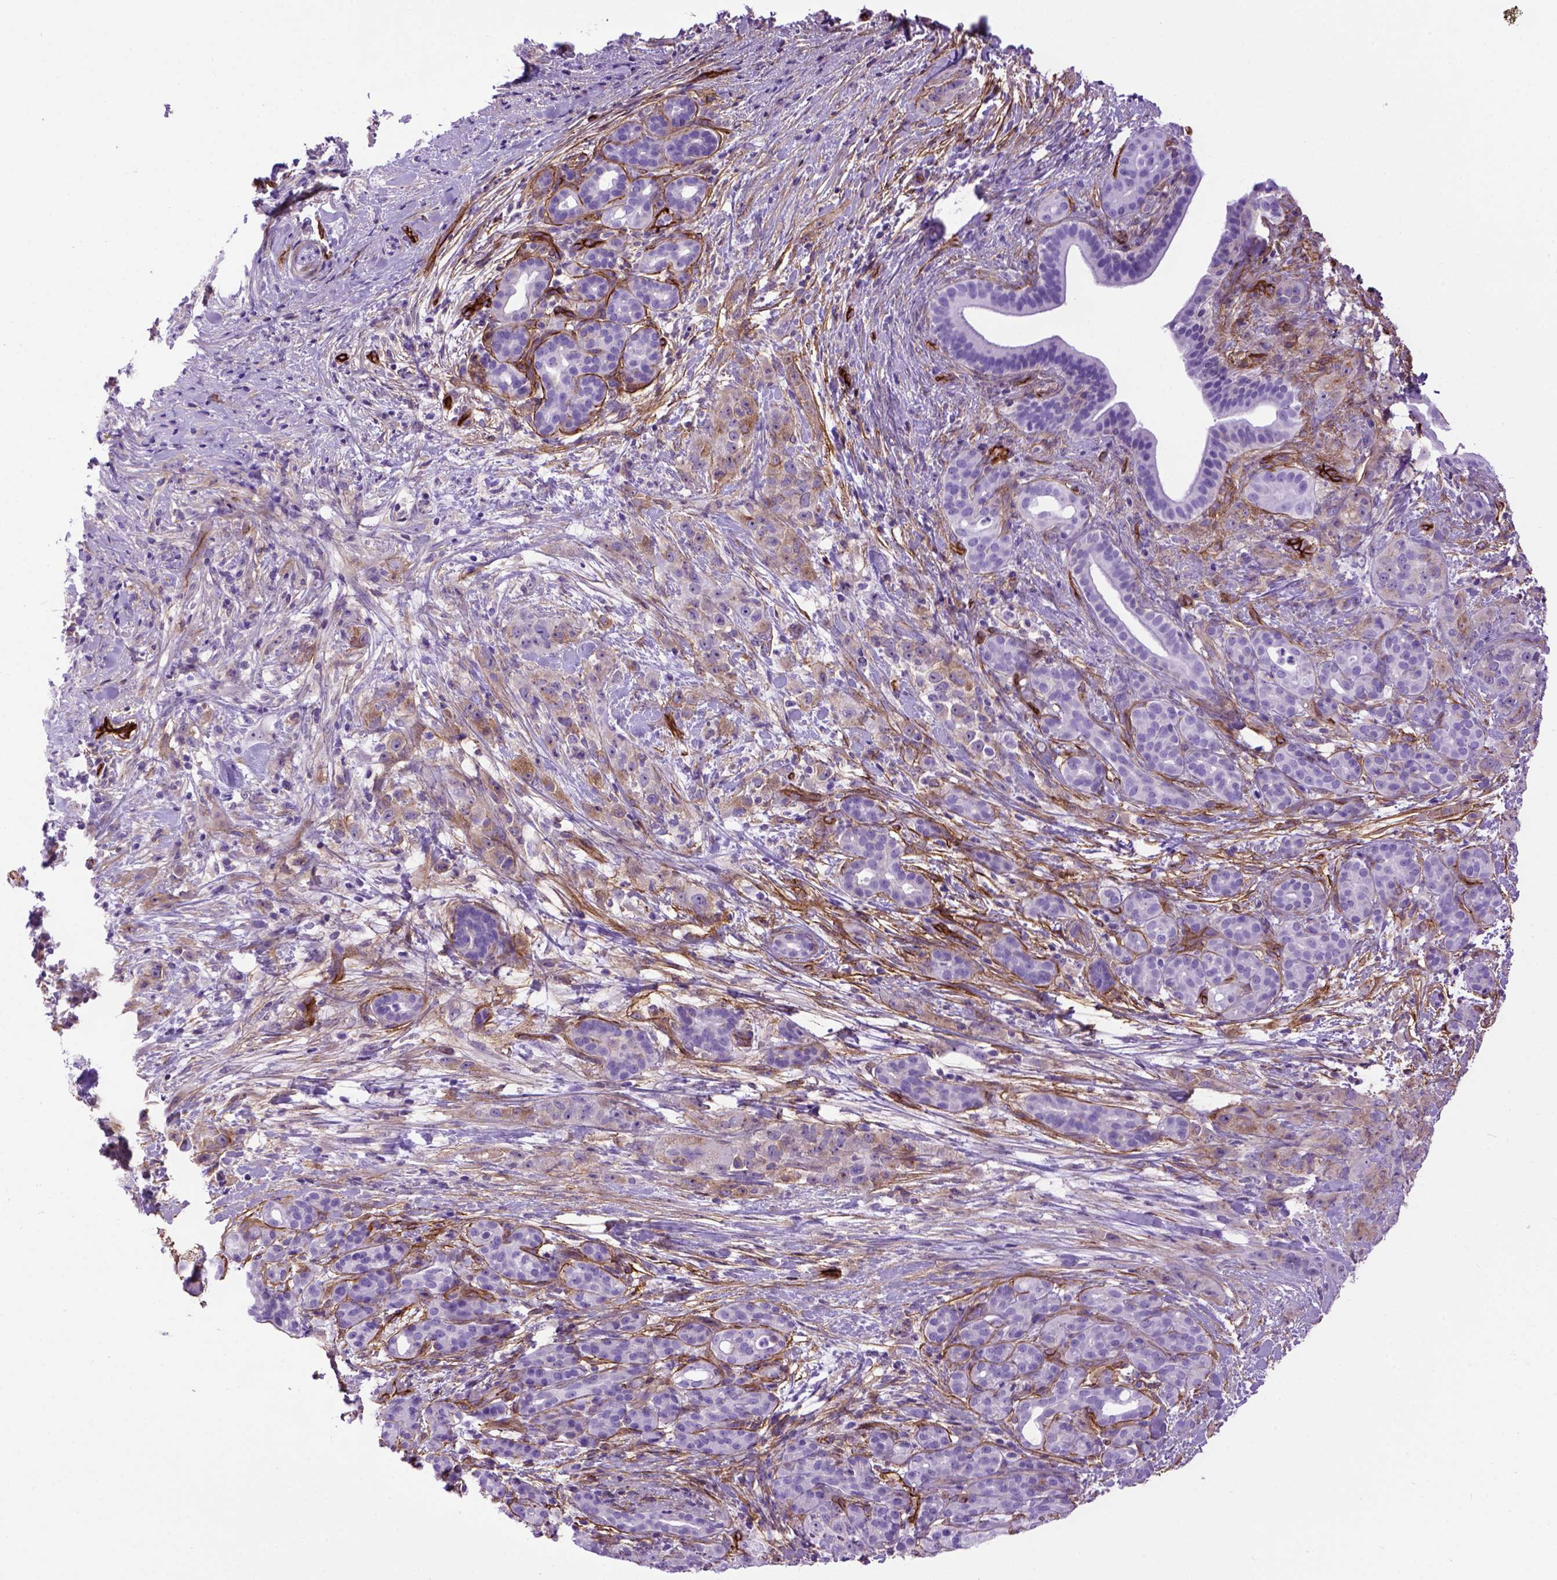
{"staining": {"intensity": "moderate", "quantity": "<25%", "location": "cytoplasmic/membranous"}, "tissue": "pancreatic cancer", "cell_type": "Tumor cells", "image_type": "cancer", "snomed": [{"axis": "morphology", "description": "Adenocarcinoma, NOS"}, {"axis": "topography", "description": "Pancreas"}], "caption": "IHC micrograph of human adenocarcinoma (pancreatic) stained for a protein (brown), which exhibits low levels of moderate cytoplasmic/membranous positivity in approximately <25% of tumor cells.", "gene": "ENG", "patient": {"sex": "male", "age": 44}}